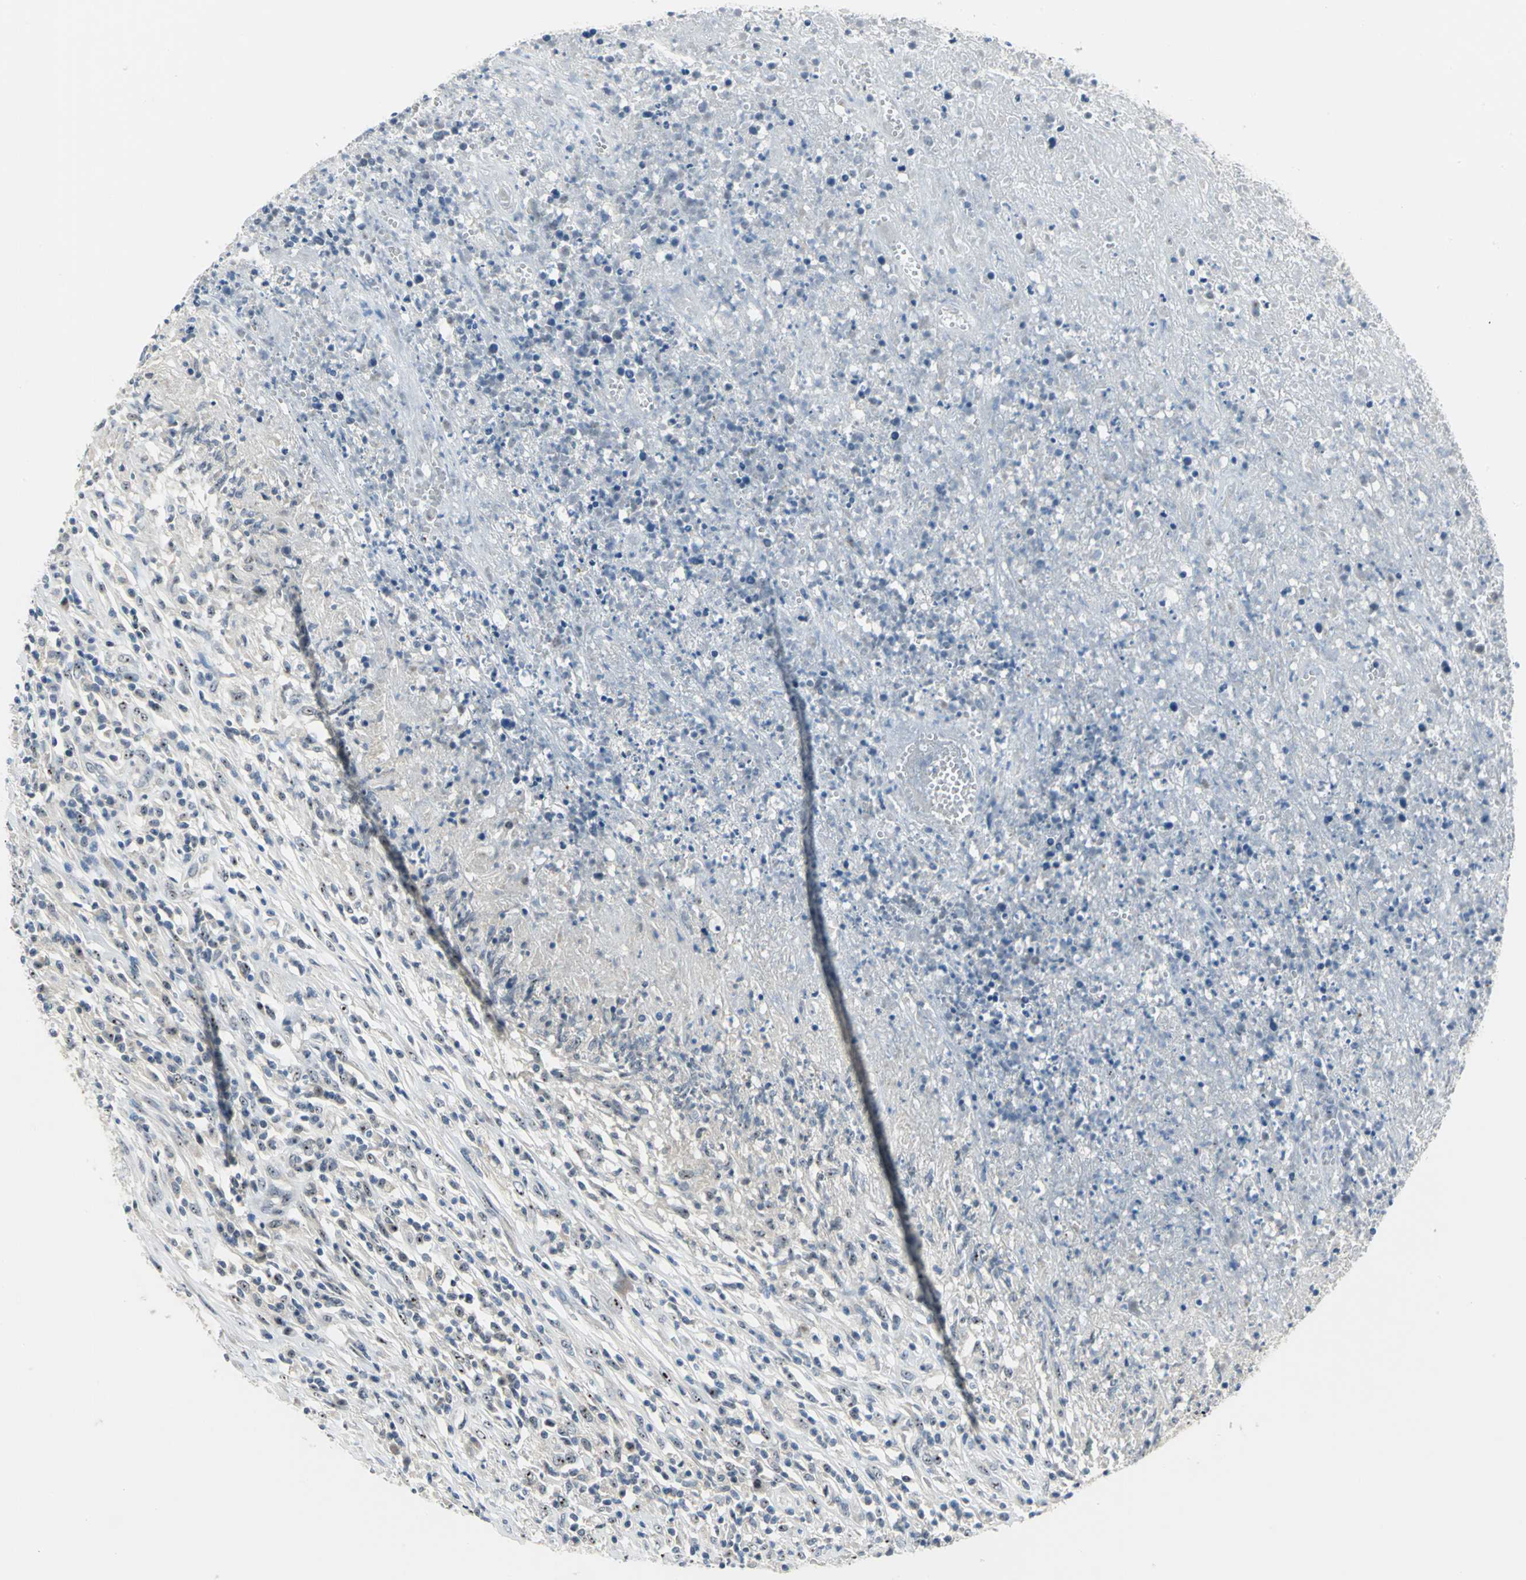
{"staining": {"intensity": "moderate", "quantity": ">75%", "location": "nuclear"}, "tissue": "lymphoma", "cell_type": "Tumor cells", "image_type": "cancer", "snomed": [{"axis": "morphology", "description": "Malignant lymphoma, non-Hodgkin's type, High grade"}, {"axis": "topography", "description": "Lymph node"}], "caption": "Moderate nuclear expression for a protein is present in about >75% of tumor cells of malignant lymphoma, non-Hodgkin's type (high-grade) using IHC.", "gene": "MYBBP1A", "patient": {"sex": "female", "age": 84}}